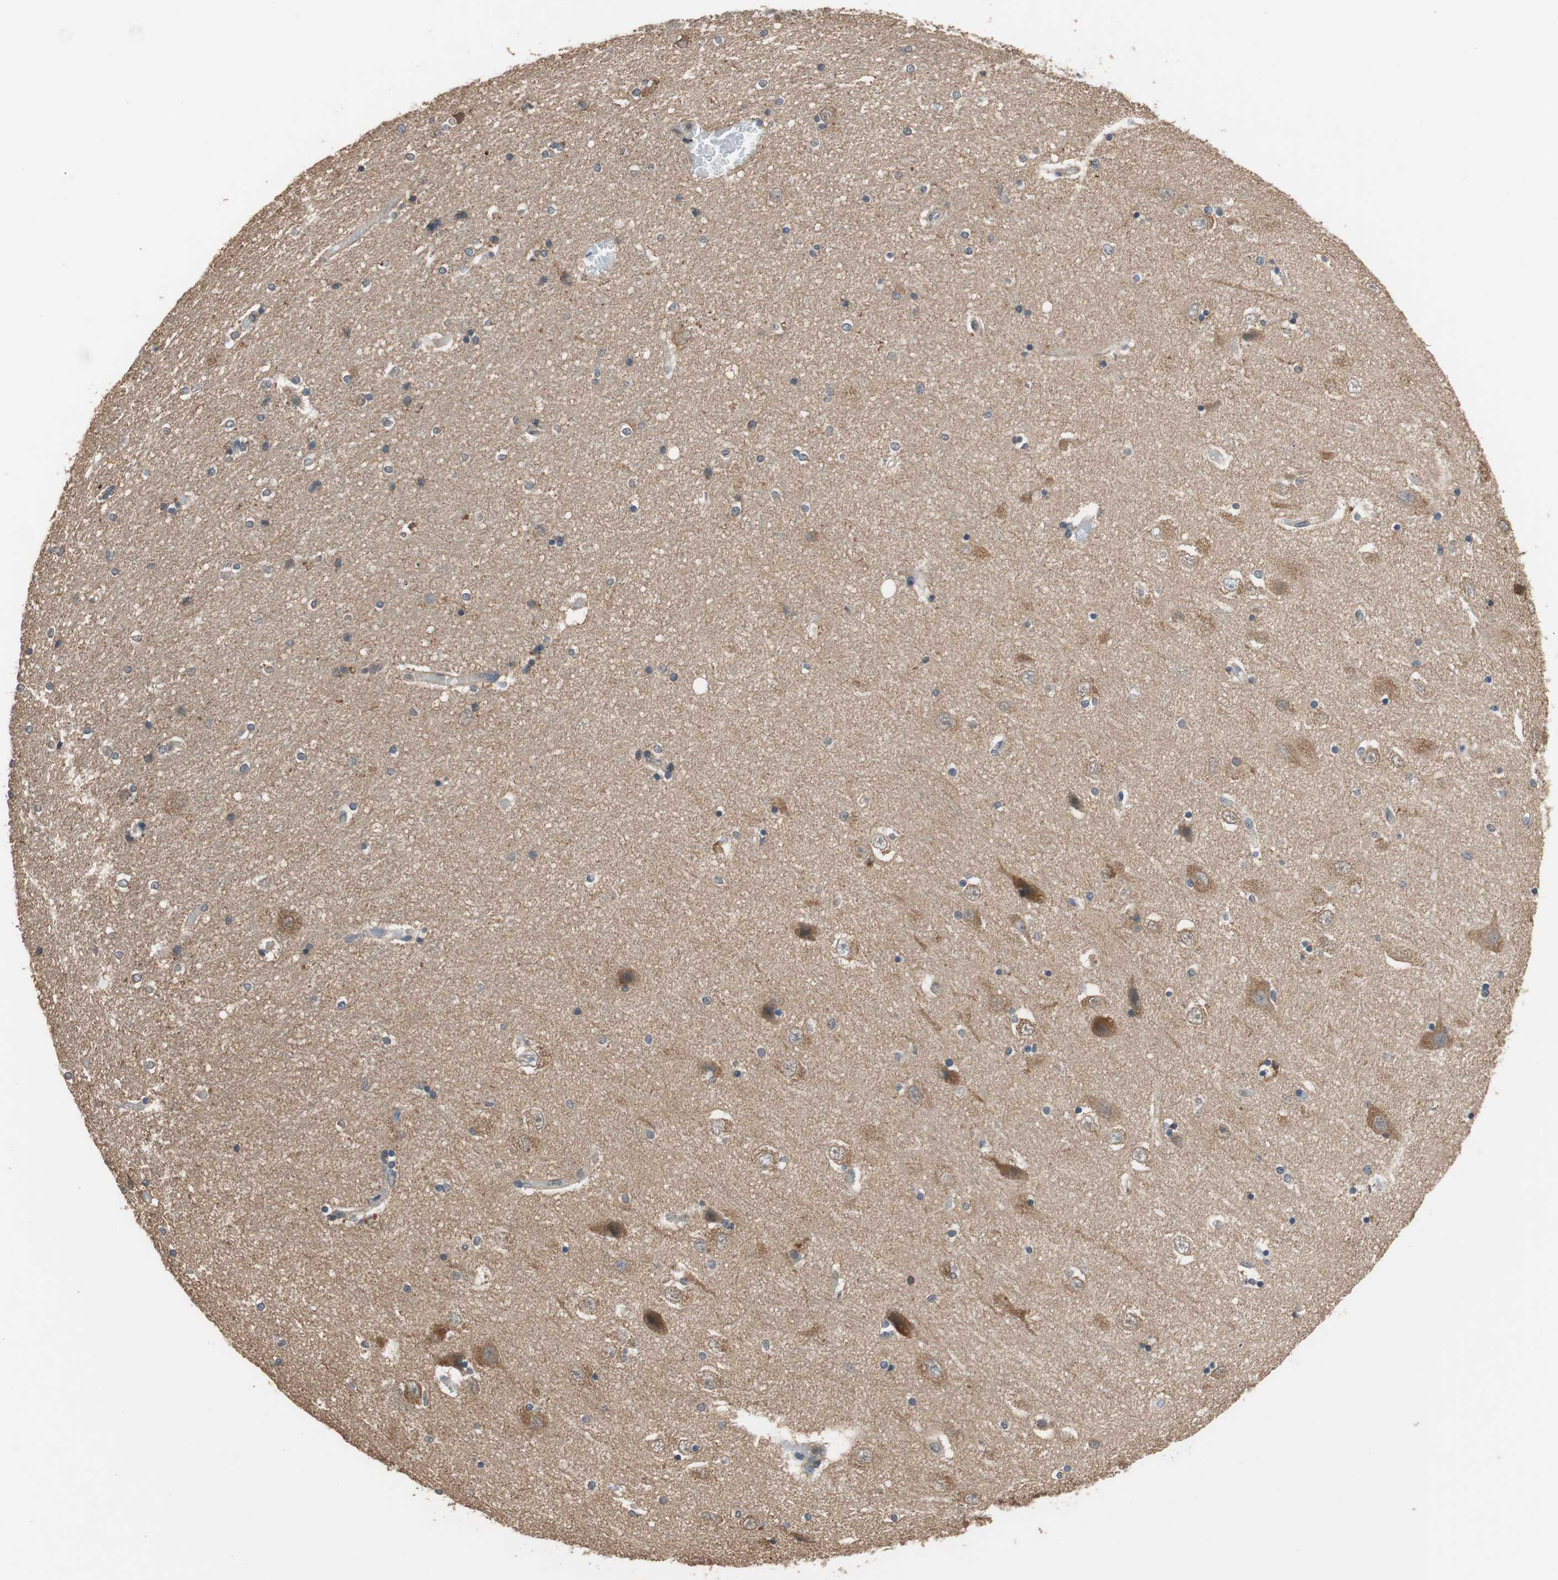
{"staining": {"intensity": "moderate", "quantity": "<25%", "location": "cytoplasmic/membranous"}, "tissue": "hippocampus", "cell_type": "Glial cells", "image_type": "normal", "snomed": [{"axis": "morphology", "description": "Normal tissue, NOS"}, {"axis": "topography", "description": "Hippocampus"}], "caption": "A micrograph showing moderate cytoplasmic/membranous expression in about <25% of glial cells in unremarkable hippocampus, as visualized by brown immunohistochemical staining.", "gene": "MAP4K2", "patient": {"sex": "female", "age": 54}}